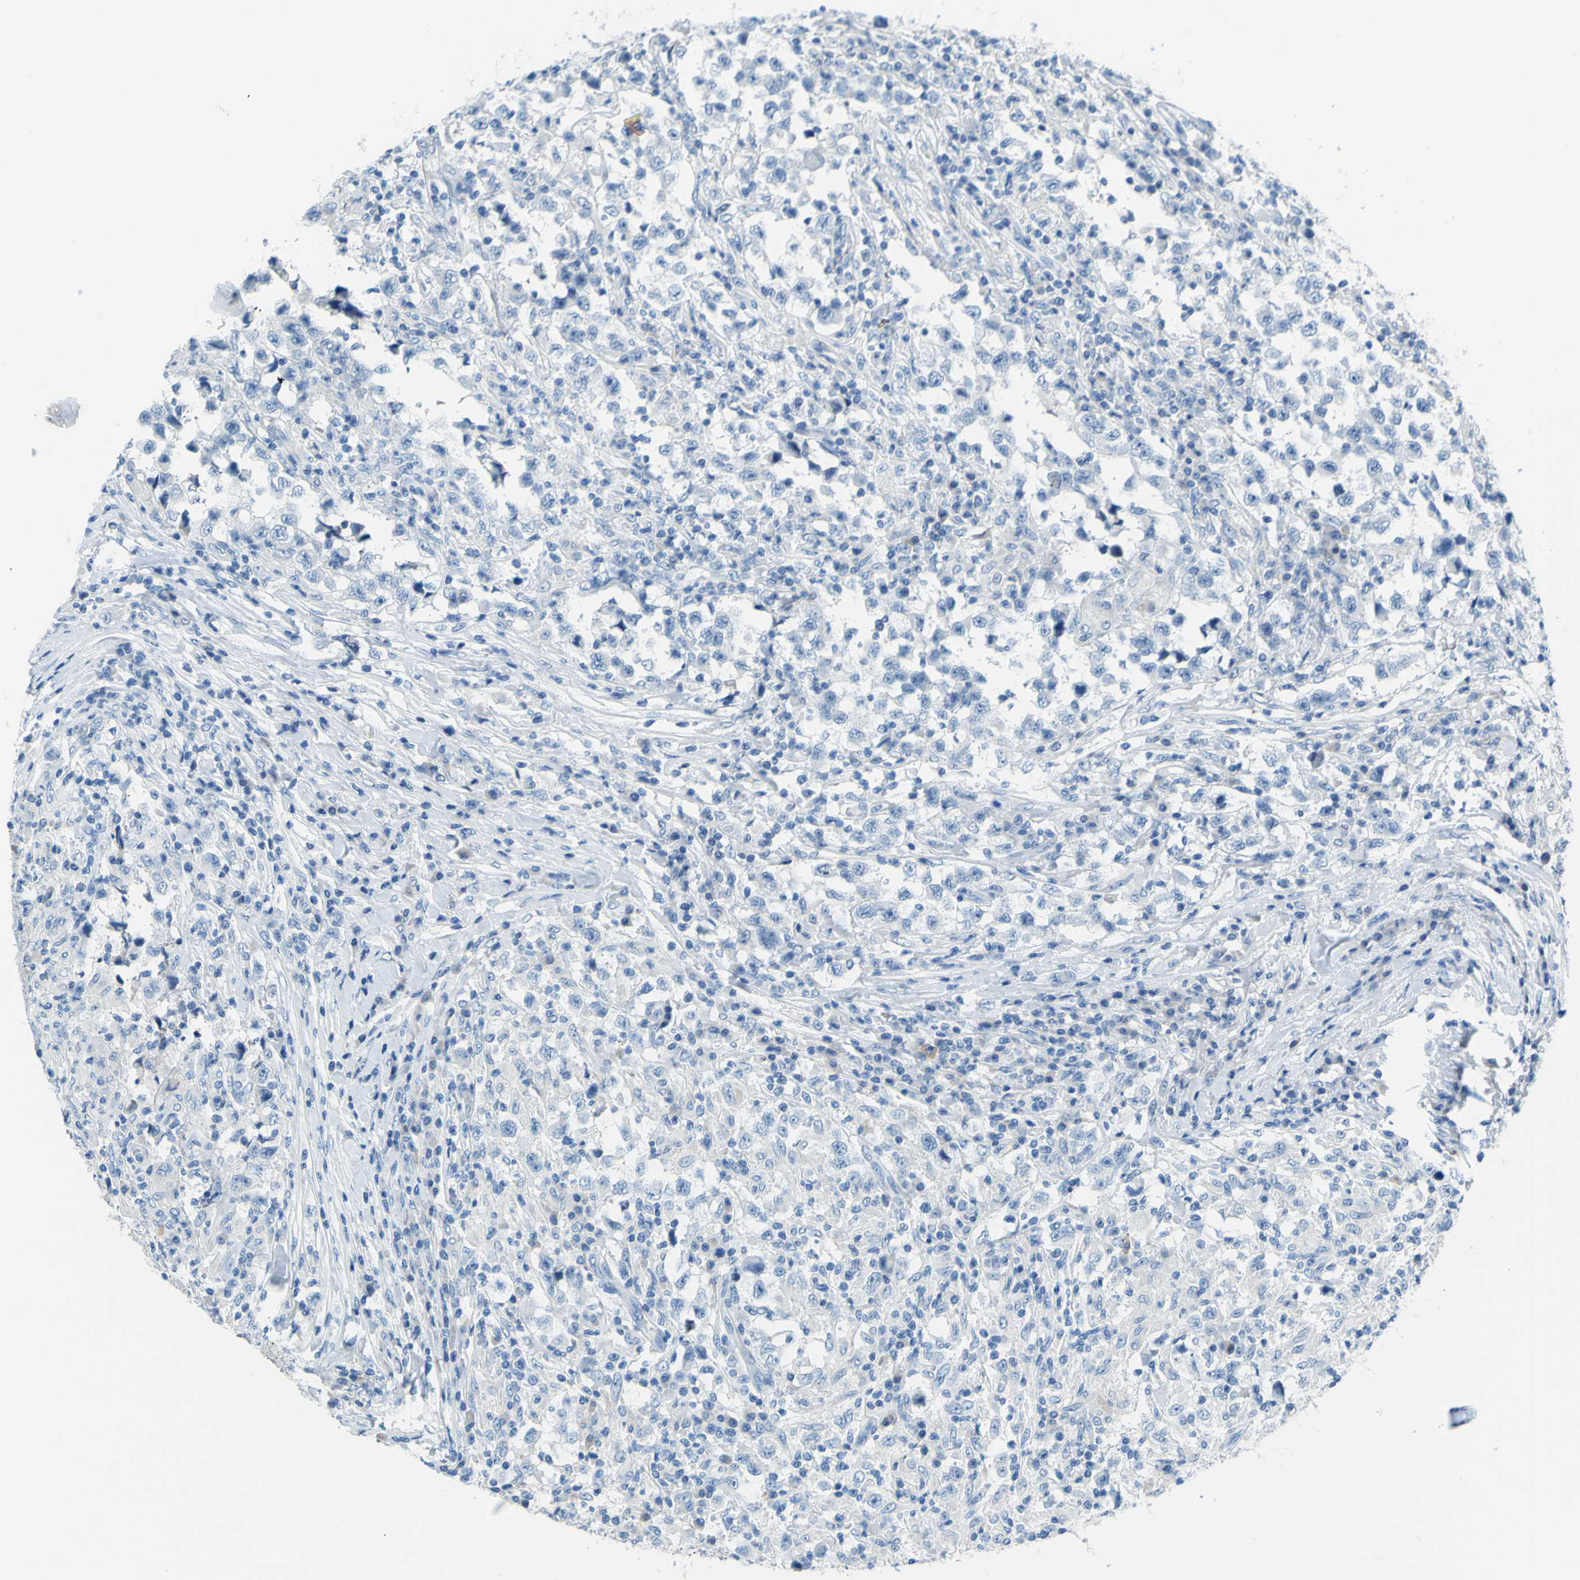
{"staining": {"intensity": "negative", "quantity": "none", "location": "none"}, "tissue": "testis cancer", "cell_type": "Tumor cells", "image_type": "cancer", "snomed": [{"axis": "morphology", "description": "Carcinoma, Embryonal, NOS"}, {"axis": "topography", "description": "Testis"}], "caption": "A histopathology image of testis cancer stained for a protein demonstrates no brown staining in tumor cells.", "gene": "SLC1A2", "patient": {"sex": "male", "age": 21}}